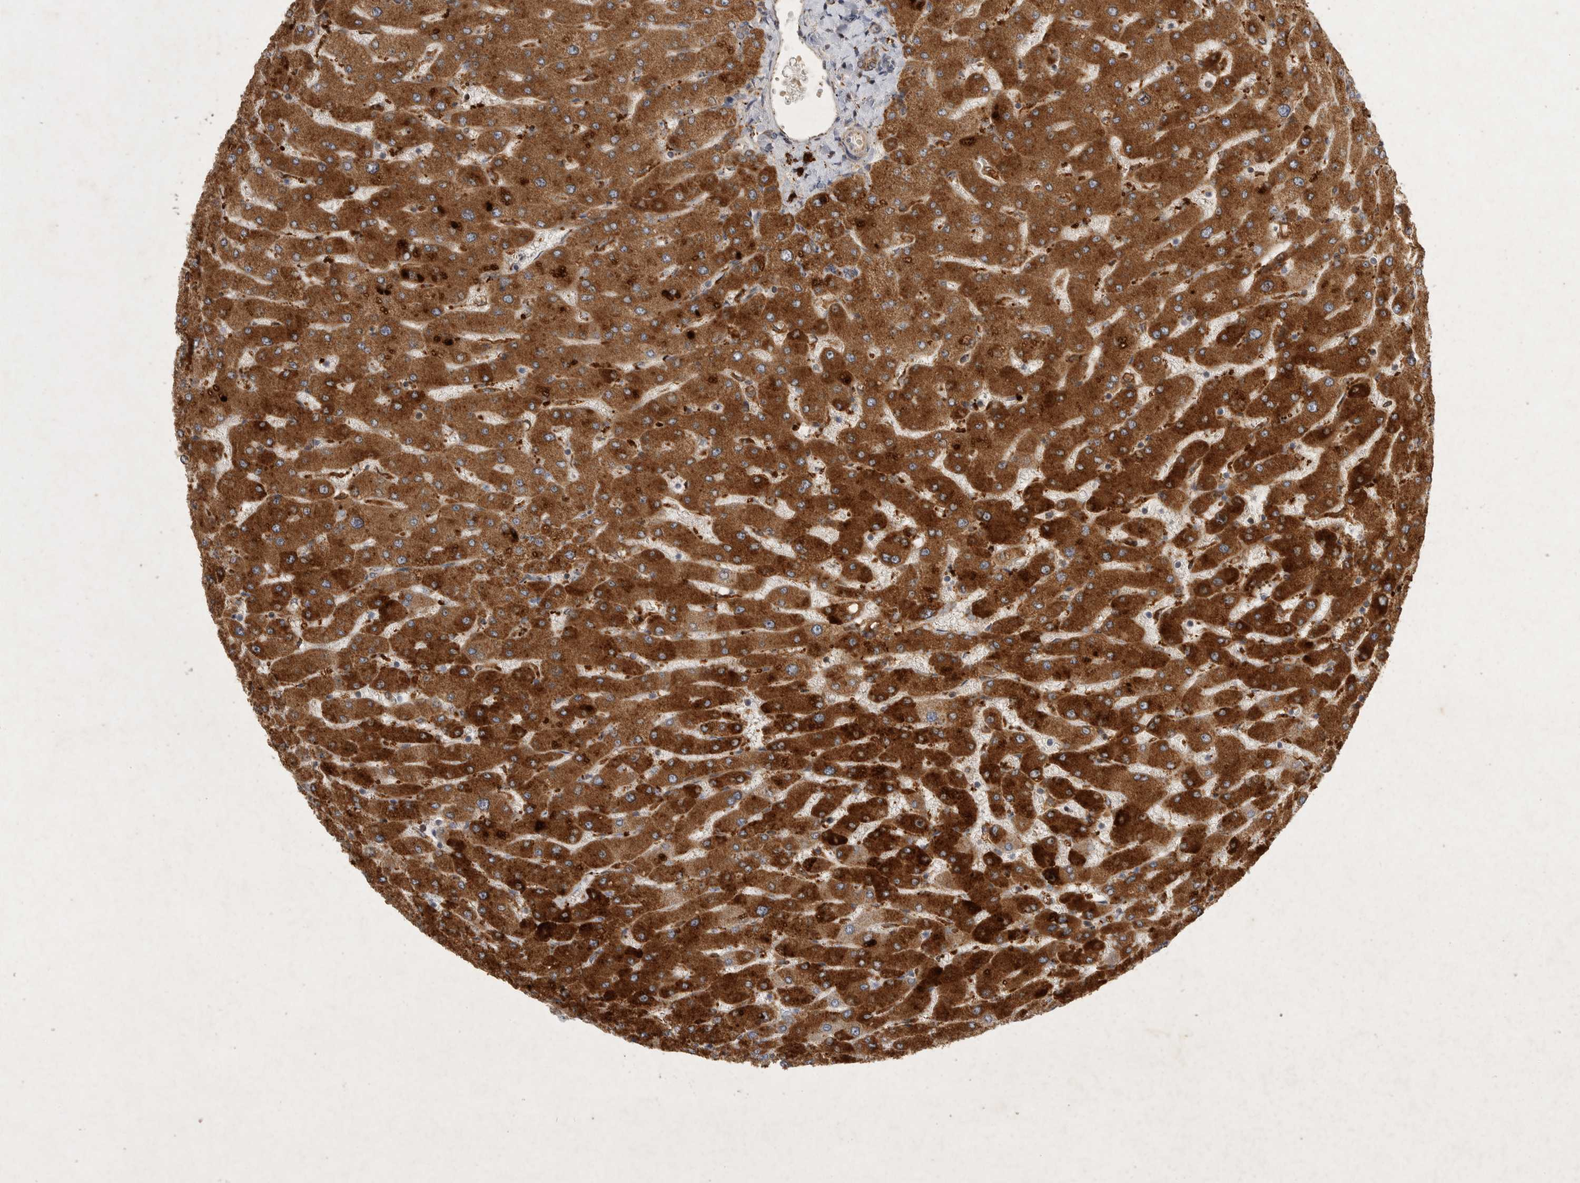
{"staining": {"intensity": "moderate", "quantity": ">75%", "location": "cytoplasmic/membranous"}, "tissue": "liver", "cell_type": "Cholangiocytes", "image_type": "normal", "snomed": [{"axis": "morphology", "description": "Normal tissue, NOS"}, {"axis": "topography", "description": "Liver"}], "caption": "This image shows immunohistochemistry (IHC) staining of unremarkable human liver, with medium moderate cytoplasmic/membranous staining in about >75% of cholangiocytes.", "gene": "MRPL41", "patient": {"sex": "male", "age": 55}}